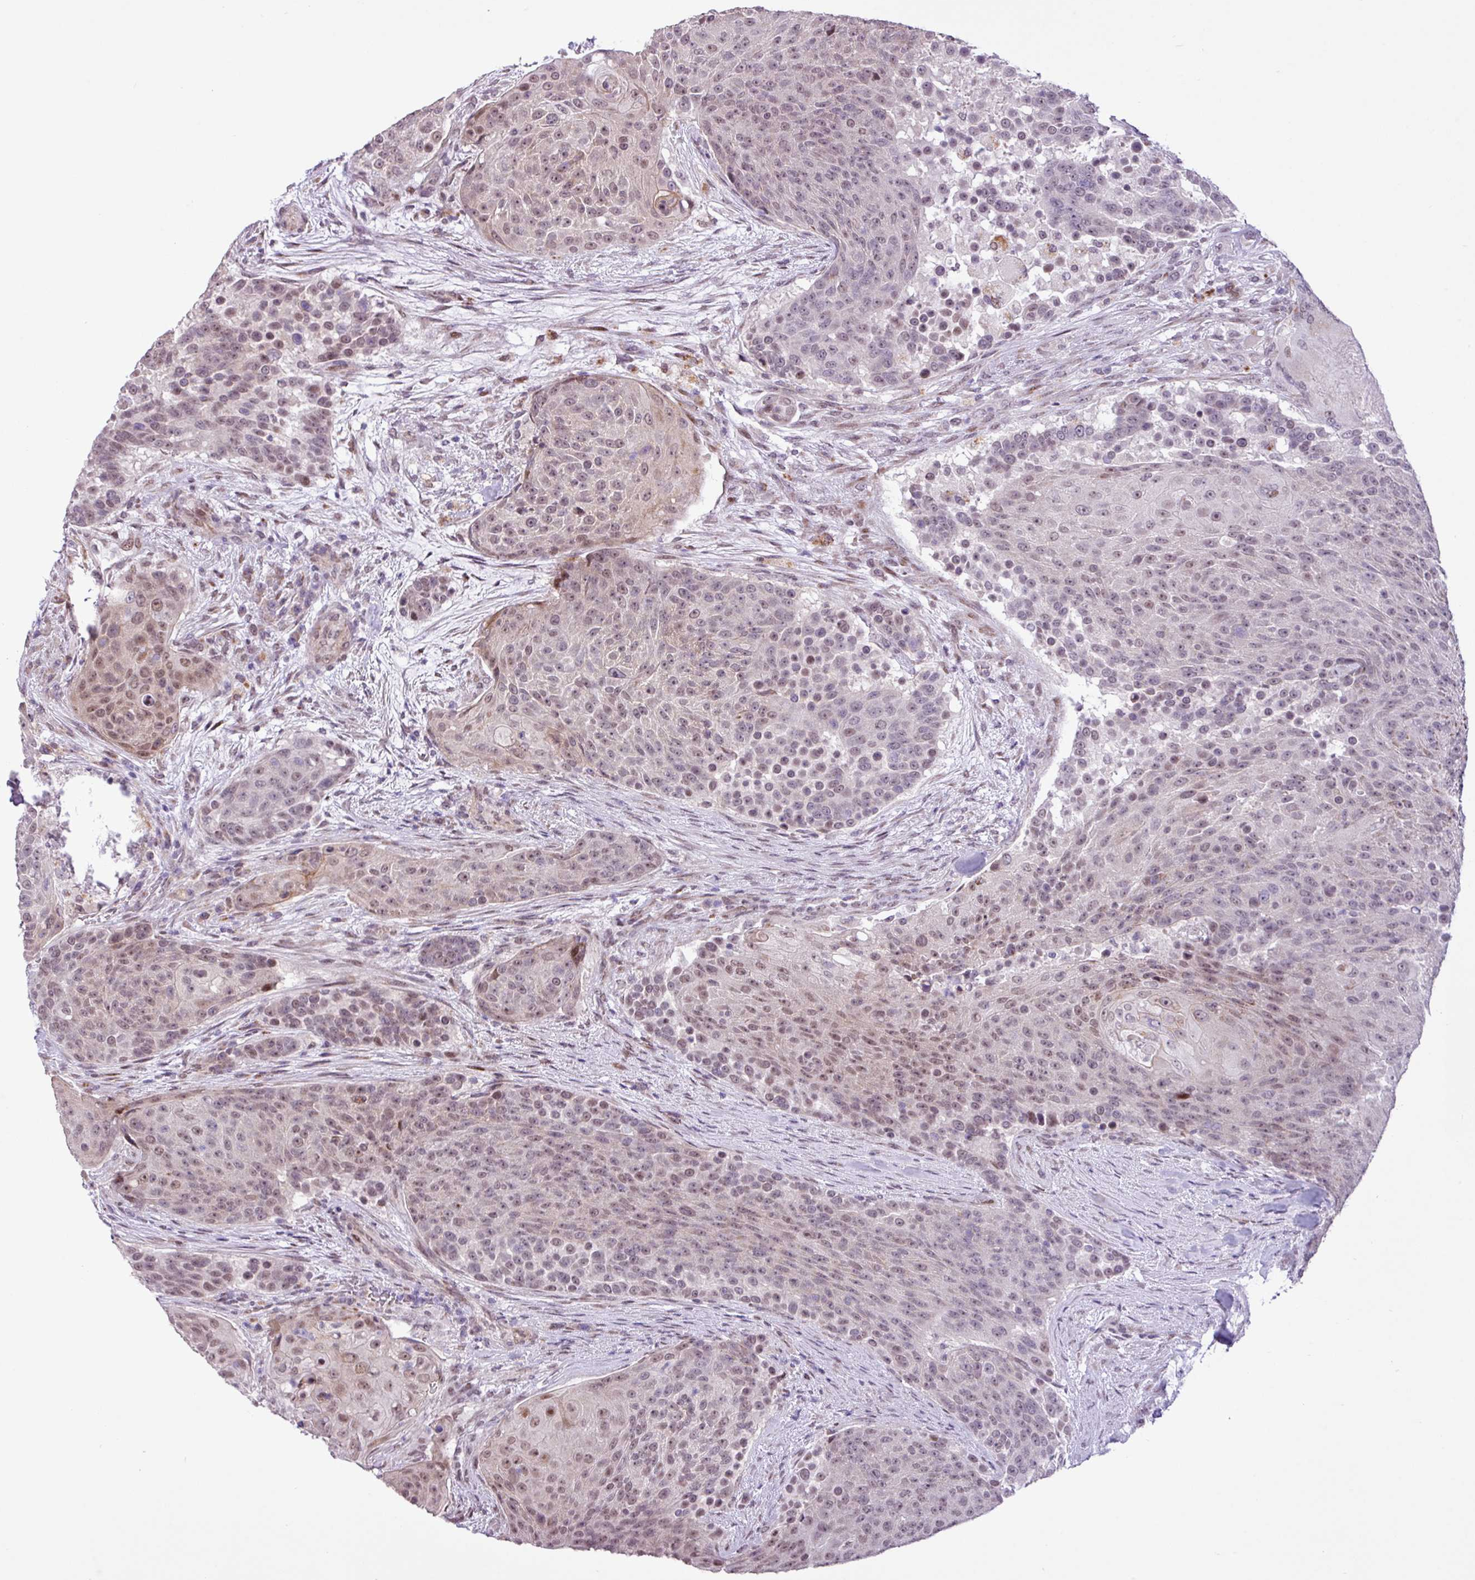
{"staining": {"intensity": "weak", "quantity": ">75%", "location": "nuclear"}, "tissue": "urothelial cancer", "cell_type": "Tumor cells", "image_type": "cancer", "snomed": [{"axis": "morphology", "description": "Urothelial carcinoma, High grade"}, {"axis": "topography", "description": "Urinary bladder"}], "caption": "Urothelial carcinoma (high-grade) stained with IHC displays weak nuclear expression in approximately >75% of tumor cells. The staining was performed using DAB to visualize the protein expression in brown, while the nuclei were stained in blue with hematoxylin (Magnification: 20x).", "gene": "ZNF354A", "patient": {"sex": "female", "age": 63}}